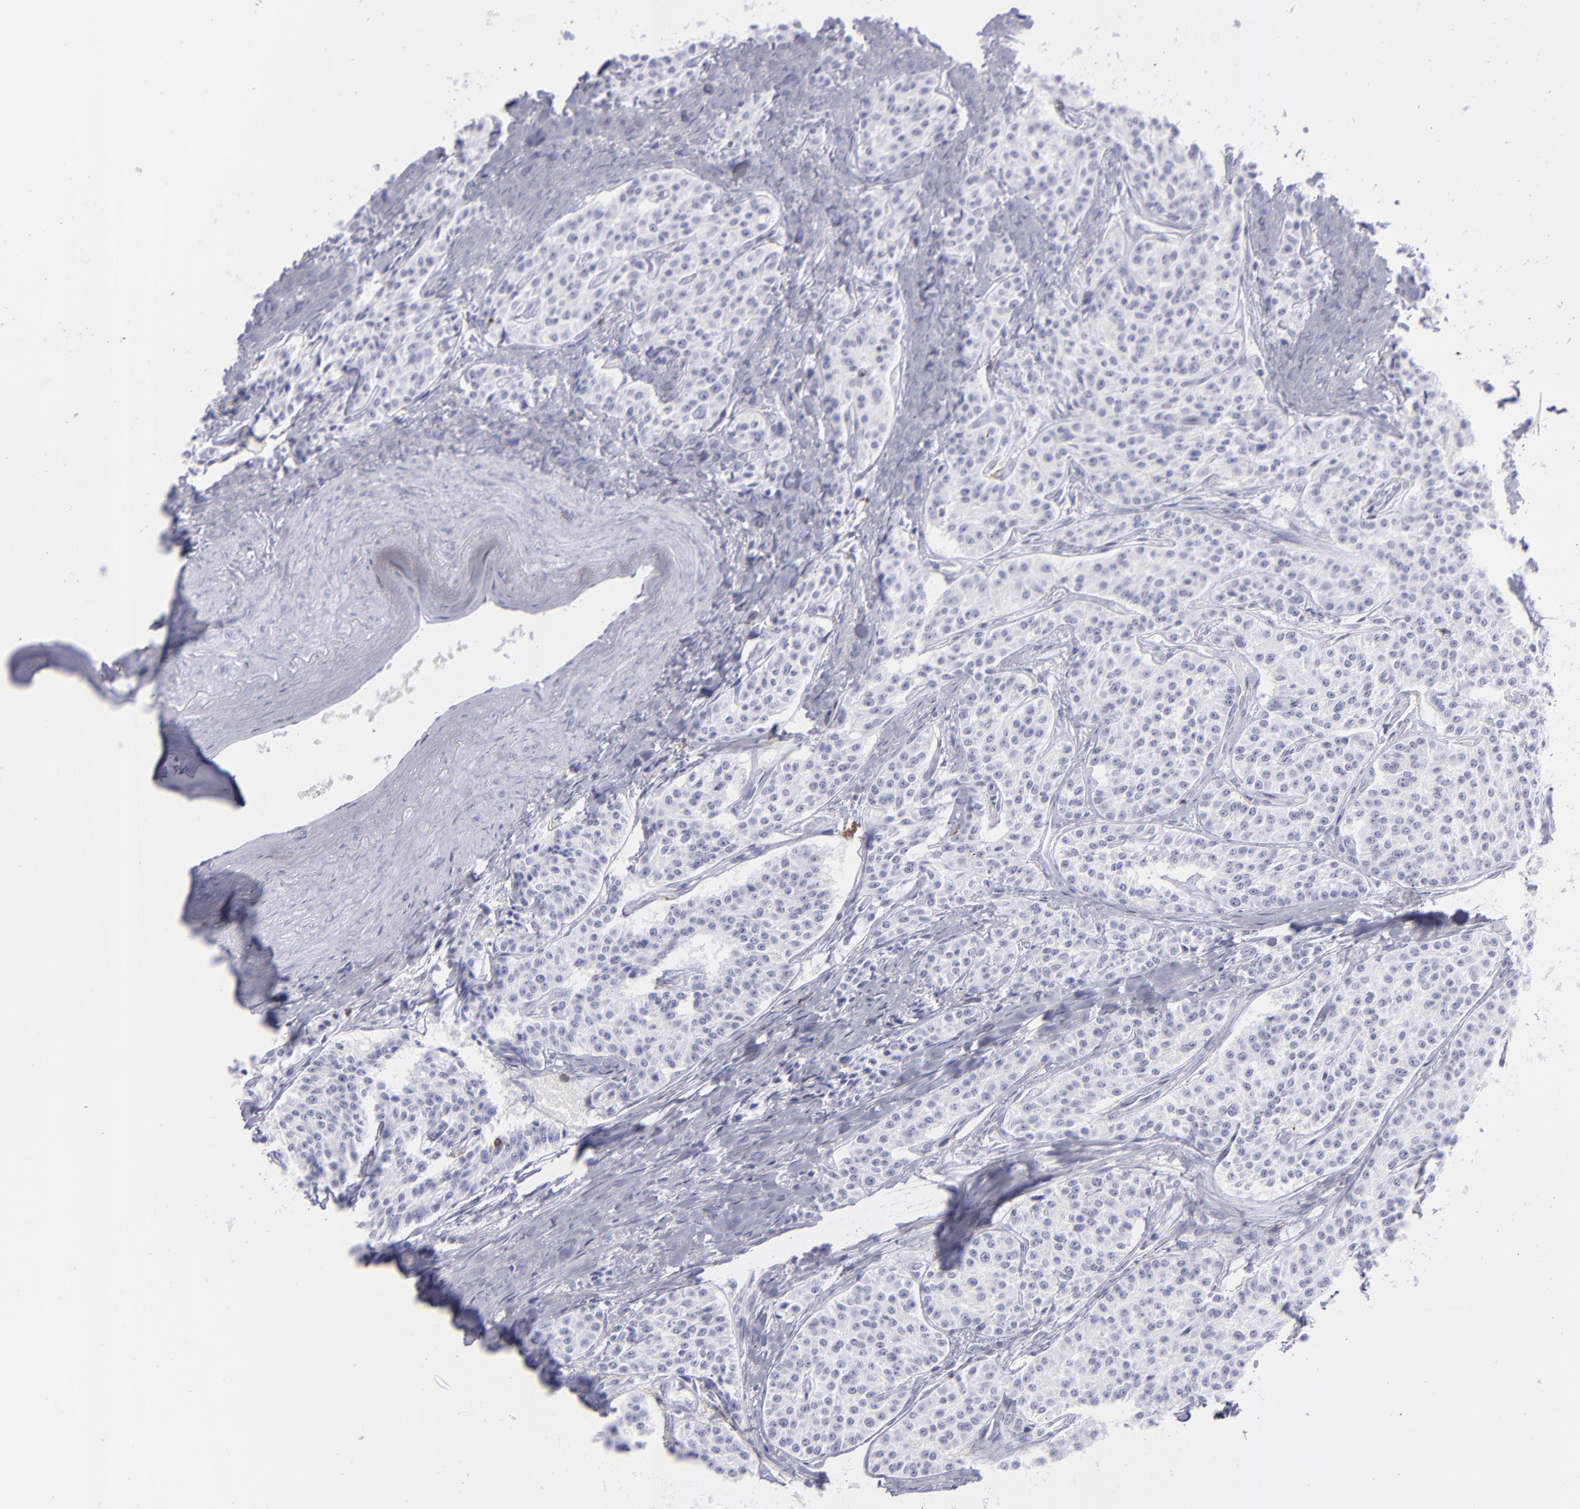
{"staining": {"intensity": "negative", "quantity": "none", "location": "none"}, "tissue": "carcinoid", "cell_type": "Tumor cells", "image_type": "cancer", "snomed": [{"axis": "morphology", "description": "Carcinoid, malignant, NOS"}, {"axis": "topography", "description": "Stomach"}], "caption": "Micrograph shows no protein staining in tumor cells of carcinoid (malignant) tissue.", "gene": "SELPLG", "patient": {"sex": "female", "age": 76}}